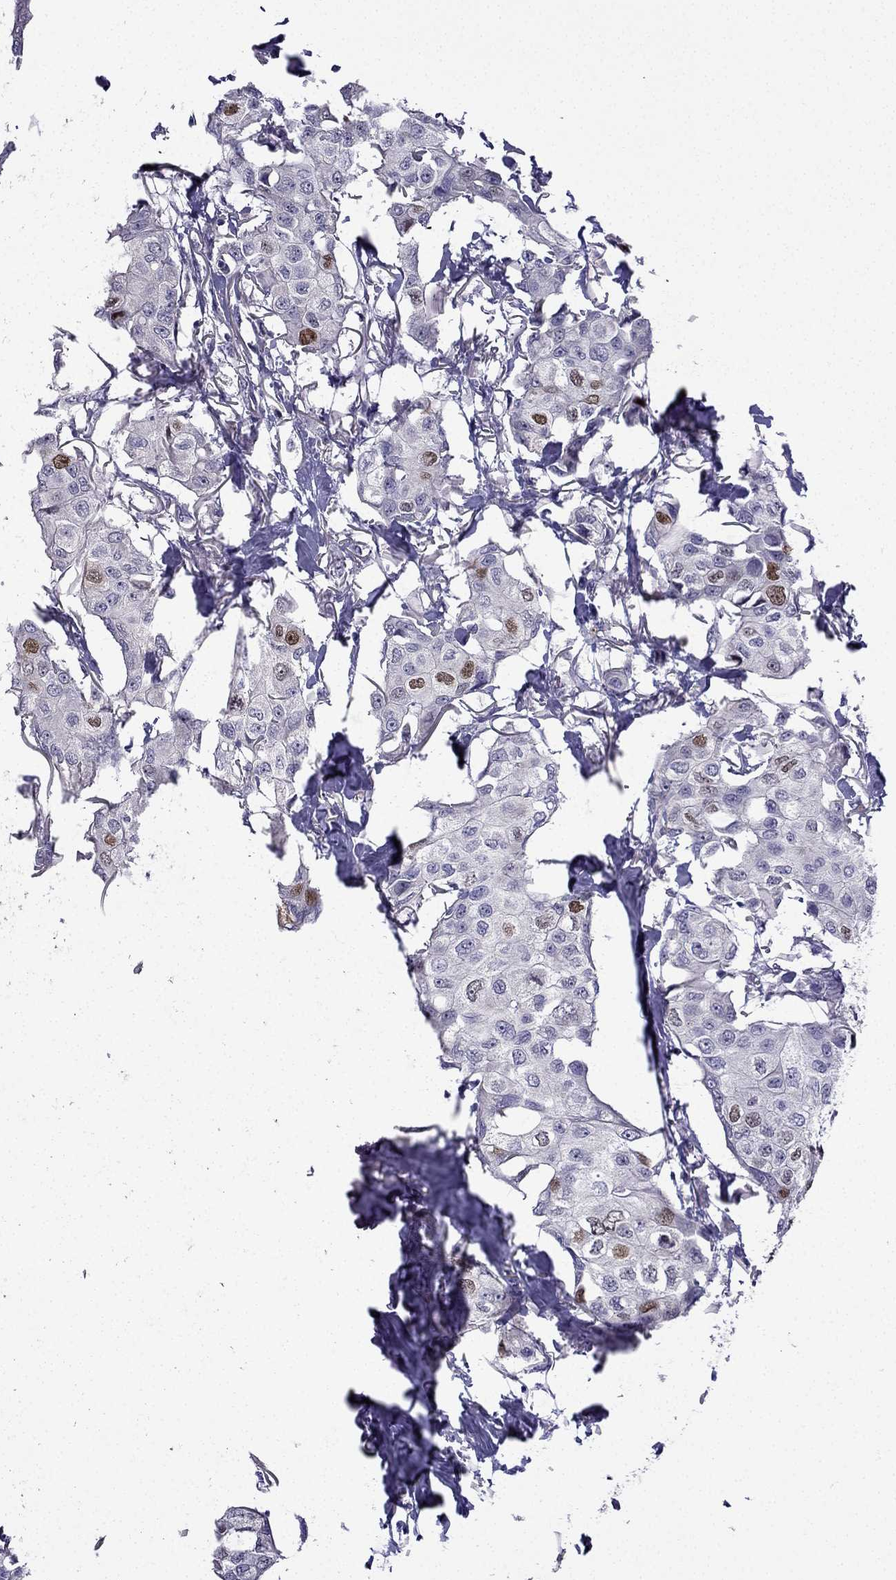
{"staining": {"intensity": "strong", "quantity": "<25%", "location": "nuclear"}, "tissue": "breast cancer", "cell_type": "Tumor cells", "image_type": "cancer", "snomed": [{"axis": "morphology", "description": "Duct carcinoma"}, {"axis": "topography", "description": "Breast"}], "caption": "Protein staining shows strong nuclear positivity in about <25% of tumor cells in breast cancer.", "gene": "UHRF1", "patient": {"sex": "female", "age": 80}}